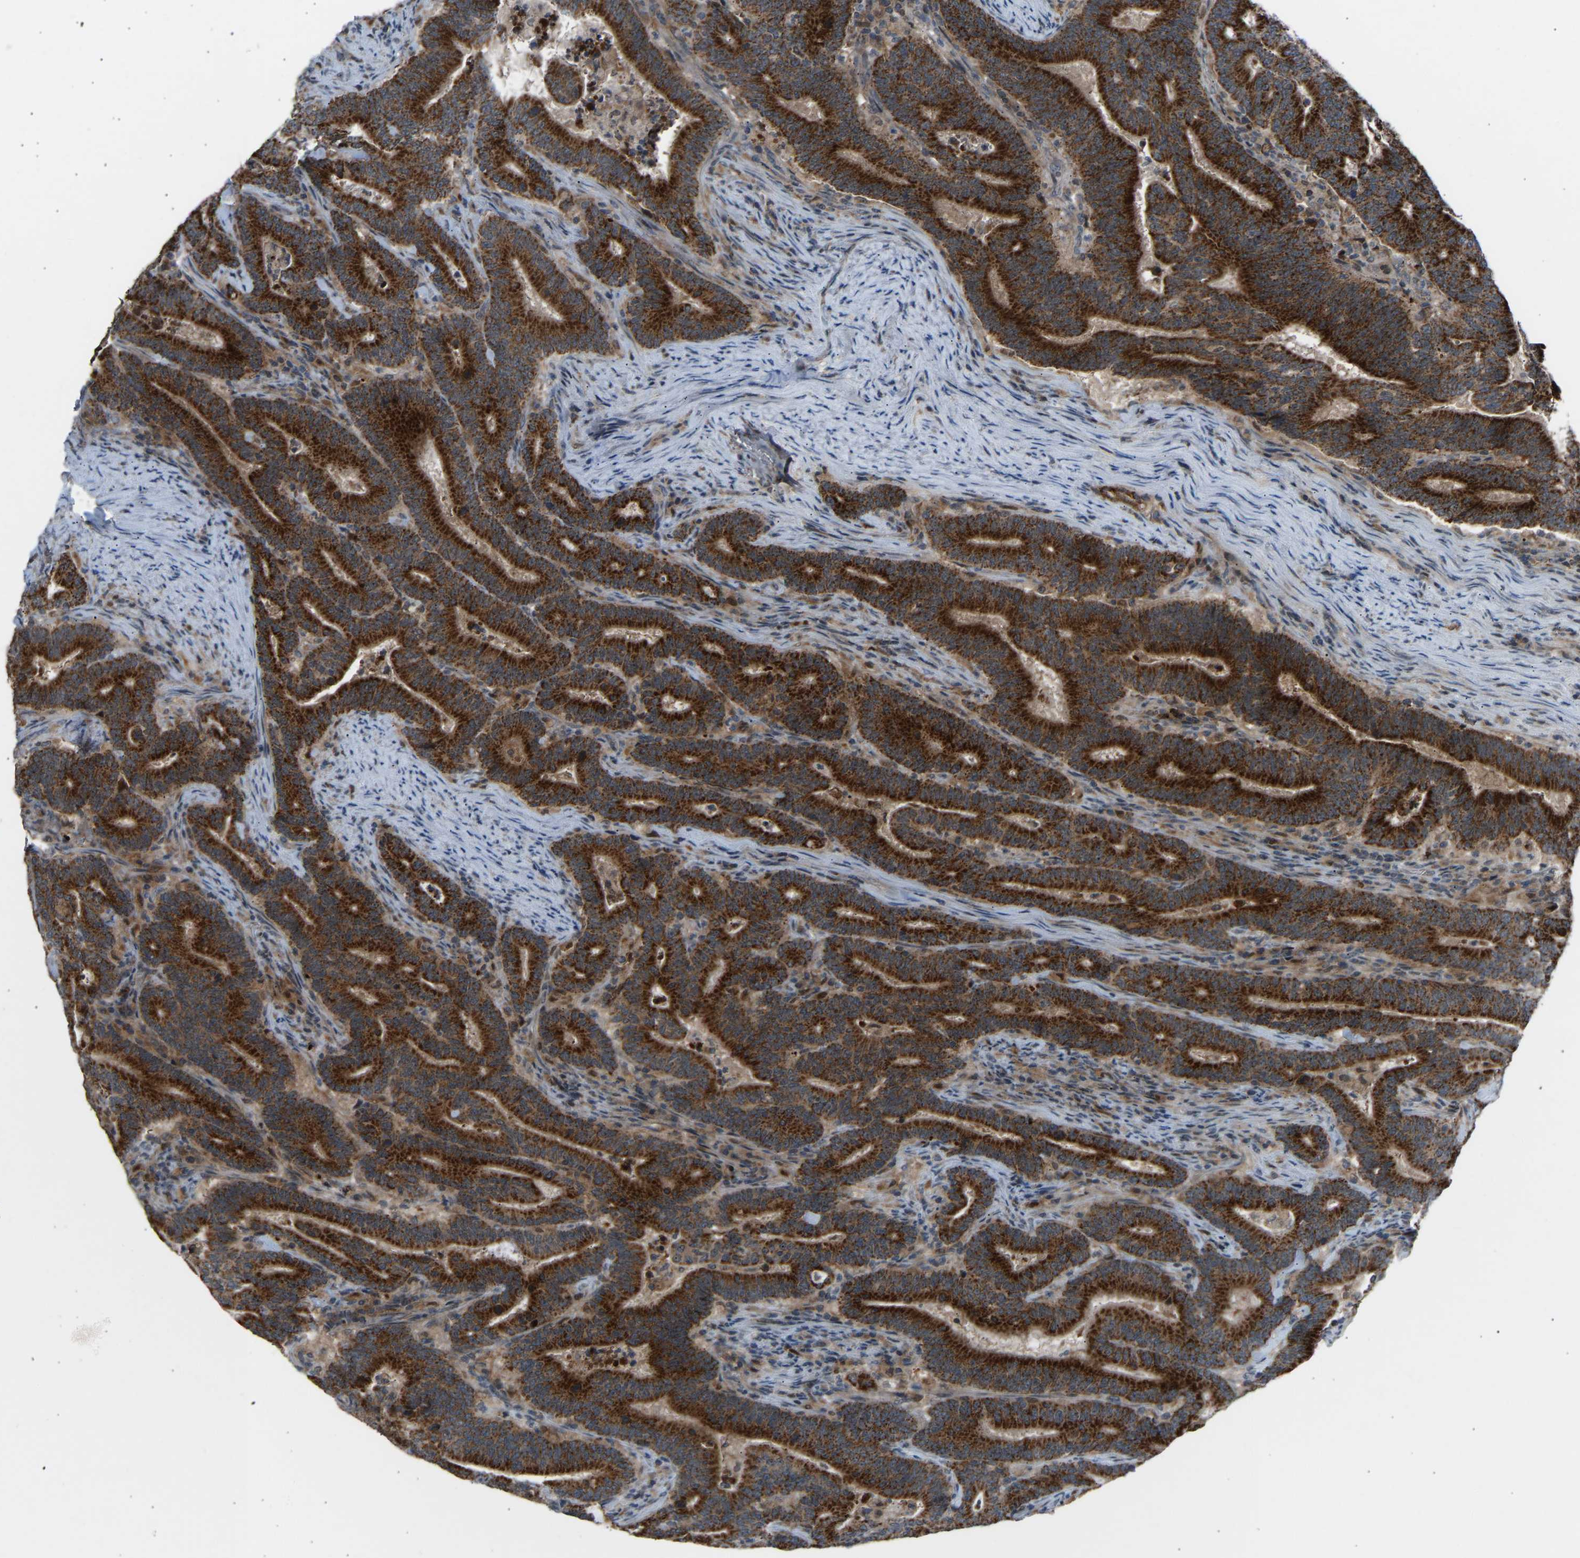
{"staining": {"intensity": "strong", "quantity": ">75%", "location": "cytoplasmic/membranous"}, "tissue": "colorectal cancer", "cell_type": "Tumor cells", "image_type": "cancer", "snomed": [{"axis": "morphology", "description": "Adenocarcinoma, NOS"}, {"axis": "topography", "description": "Colon"}], "caption": "Immunohistochemistry image of colorectal adenocarcinoma stained for a protein (brown), which displays high levels of strong cytoplasmic/membranous expression in approximately >75% of tumor cells.", "gene": "SLIRP", "patient": {"sex": "female", "age": 66}}